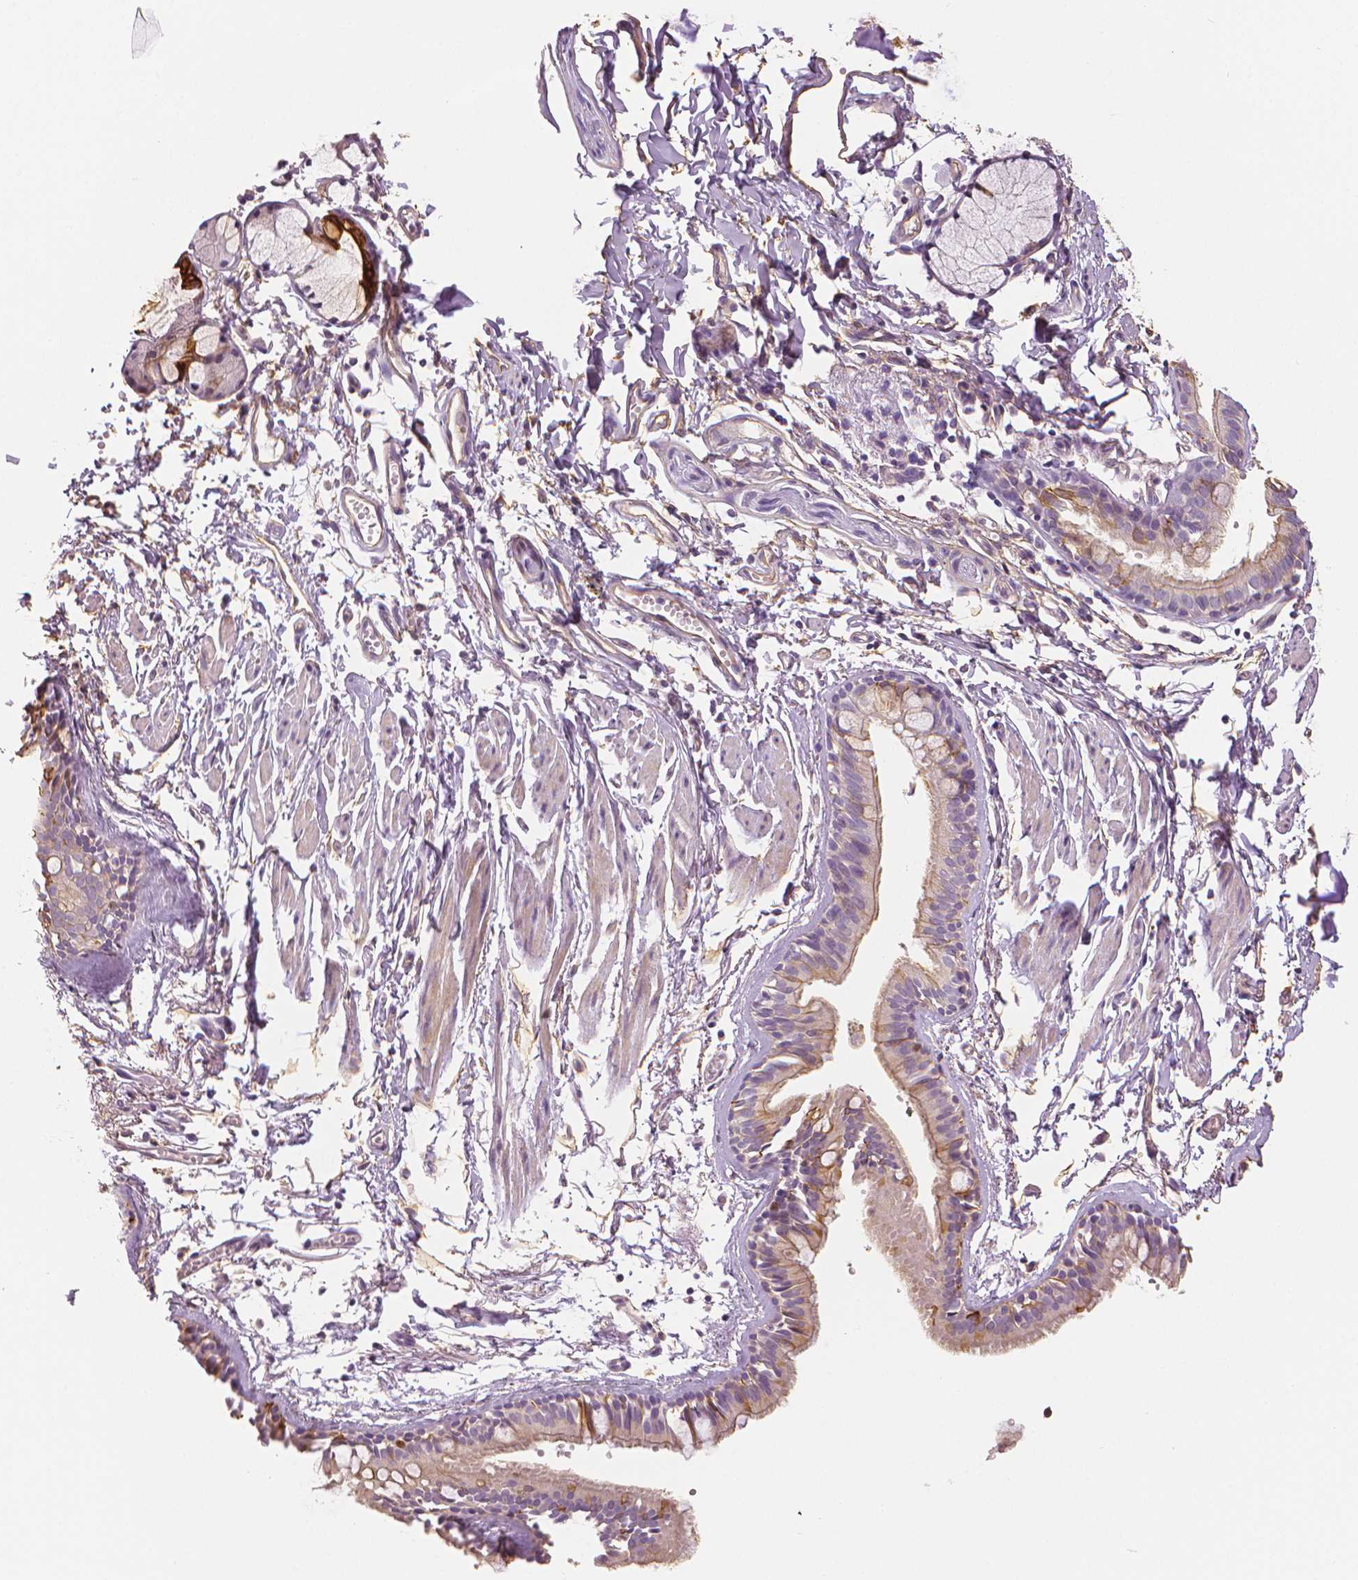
{"staining": {"intensity": "moderate", "quantity": "<25%", "location": "cytoplasmic/membranous"}, "tissue": "bronchus", "cell_type": "Respiratory epithelial cells", "image_type": "normal", "snomed": [{"axis": "morphology", "description": "Normal tissue, NOS"}, {"axis": "topography", "description": "Cartilage tissue"}, {"axis": "topography", "description": "Bronchus"}], "caption": "IHC (DAB) staining of normal human bronchus displays moderate cytoplasmic/membranous protein staining in about <25% of respiratory epithelial cells. (brown staining indicates protein expression, while blue staining denotes nuclei).", "gene": "MKI67", "patient": {"sex": "female", "age": 59}}